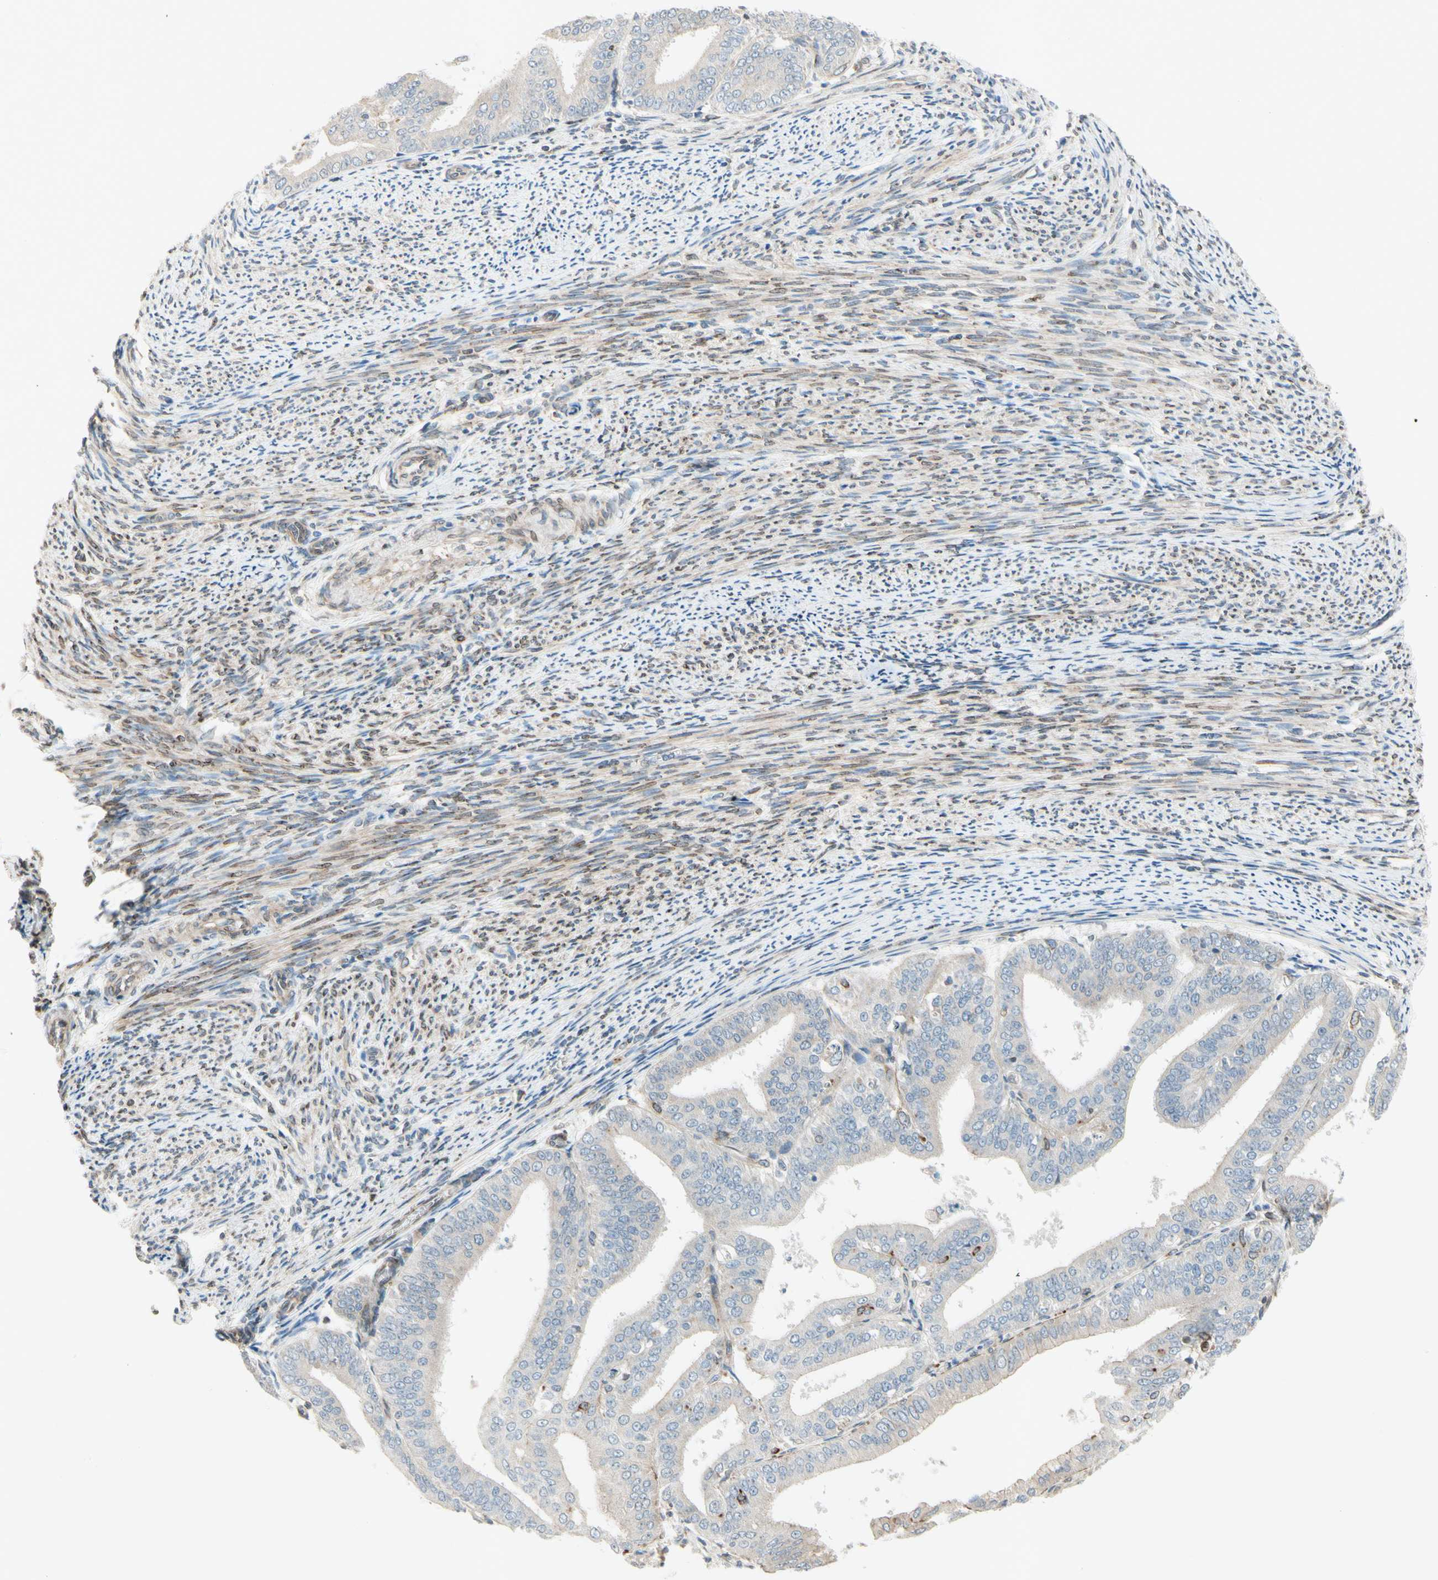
{"staining": {"intensity": "weak", "quantity": ">75%", "location": "cytoplasmic/membranous"}, "tissue": "endometrial cancer", "cell_type": "Tumor cells", "image_type": "cancer", "snomed": [{"axis": "morphology", "description": "Adenocarcinoma, NOS"}, {"axis": "topography", "description": "Endometrium"}], "caption": "Endometrial adenocarcinoma stained for a protein (brown) displays weak cytoplasmic/membranous positive staining in approximately >75% of tumor cells.", "gene": "TRAF2", "patient": {"sex": "female", "age": 63}}